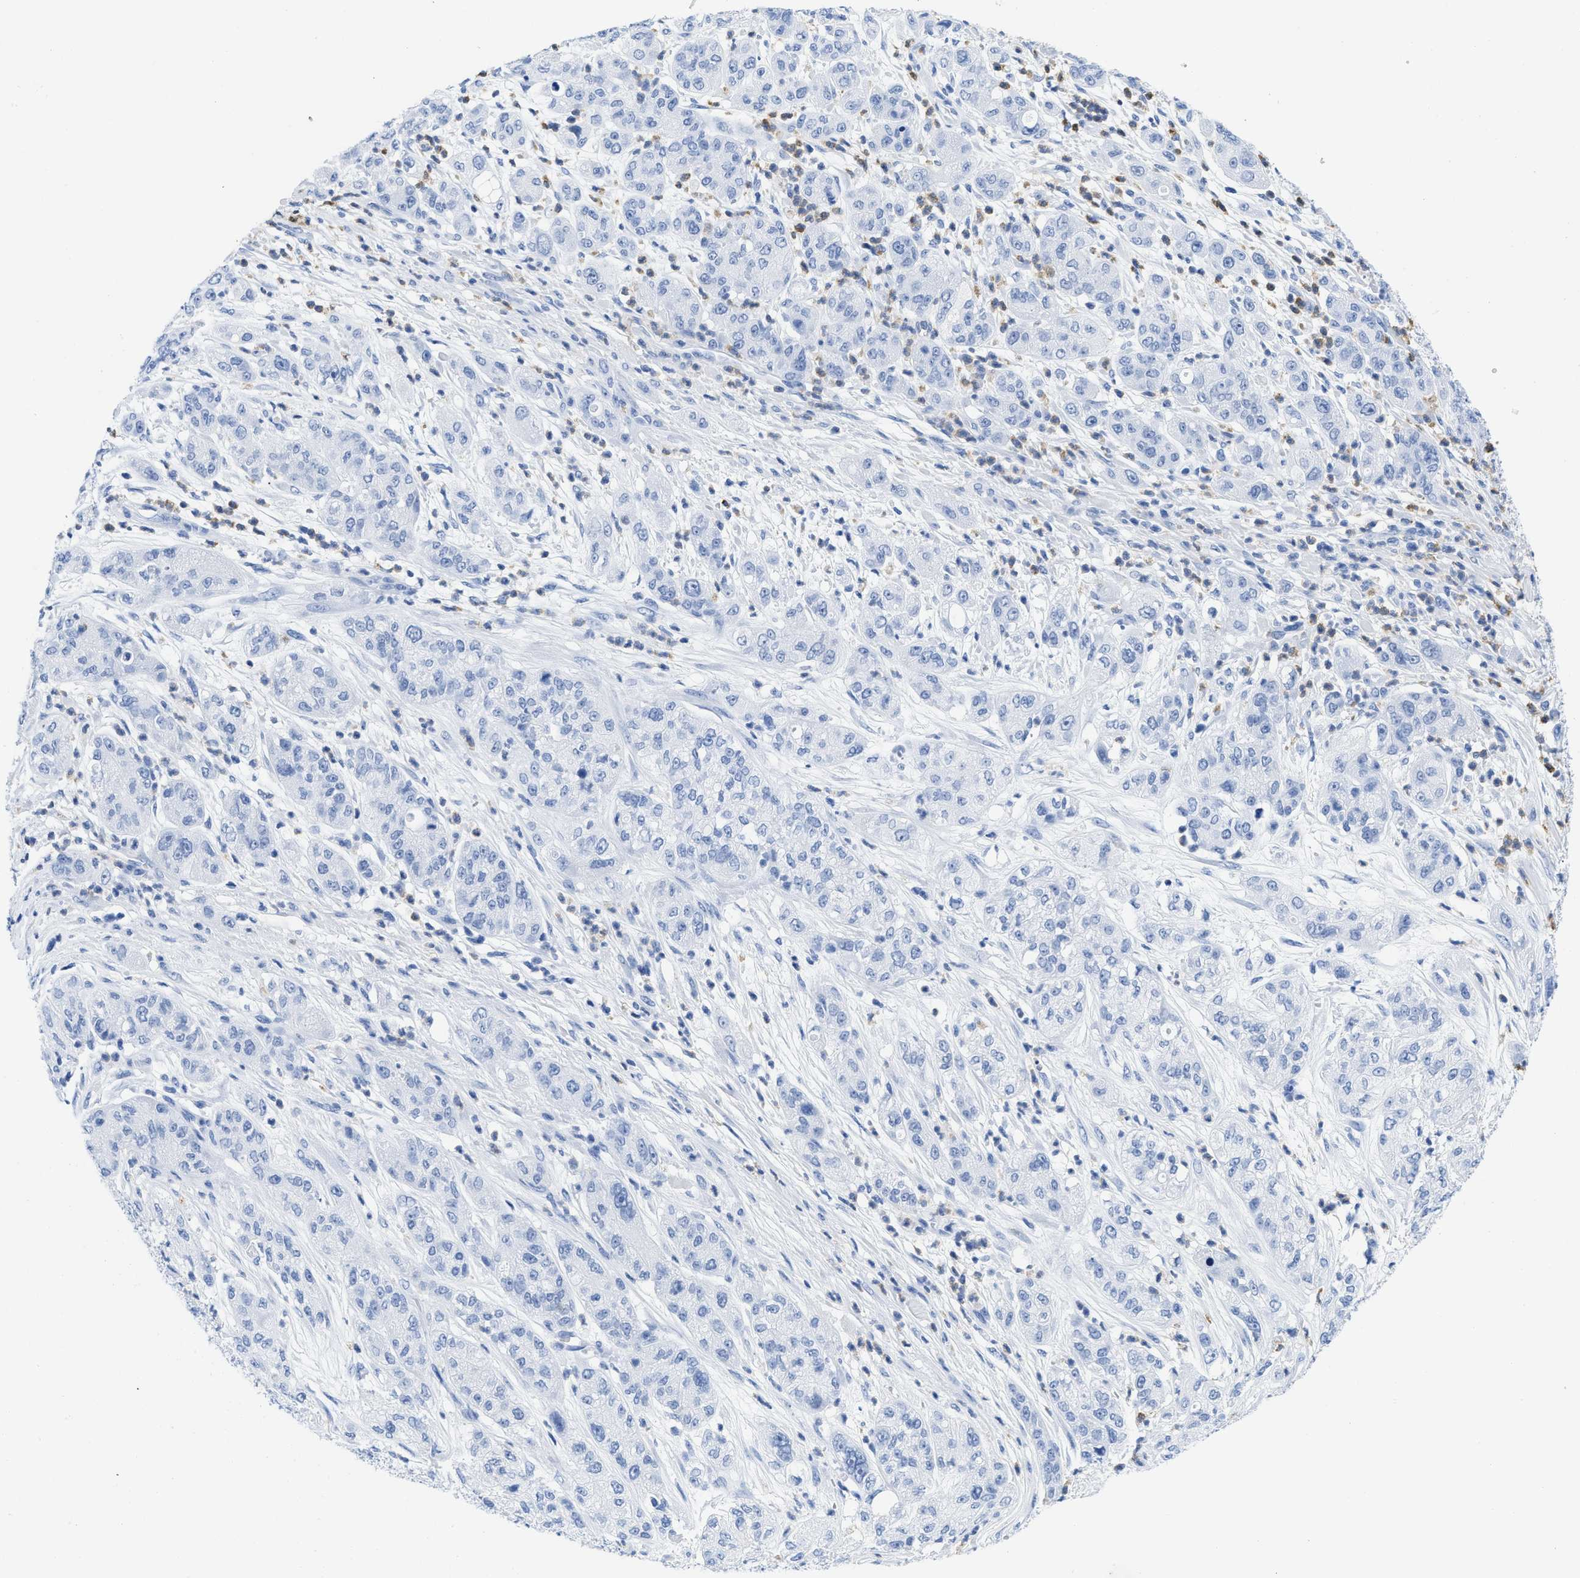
{"staining": {"intensity": "negative", "quantity": "none", "location": "none"}, "tissue": "pancreatic cancer", "cell_type": "Tumor cells", "image_type": "cancer", "snomed": [{"axis": "morphology", "description": "Adenocarcinoma, NOS"}, {"axis": "topography", "description": "Pancreas"}], "caption": "This is an immunohistochemistry photomicrograph of human adenocarcinoma (pancreatic). There is no expression in tumor cells.", "gene": "CR1", "patient": {"sex": "female", "age": 78}}